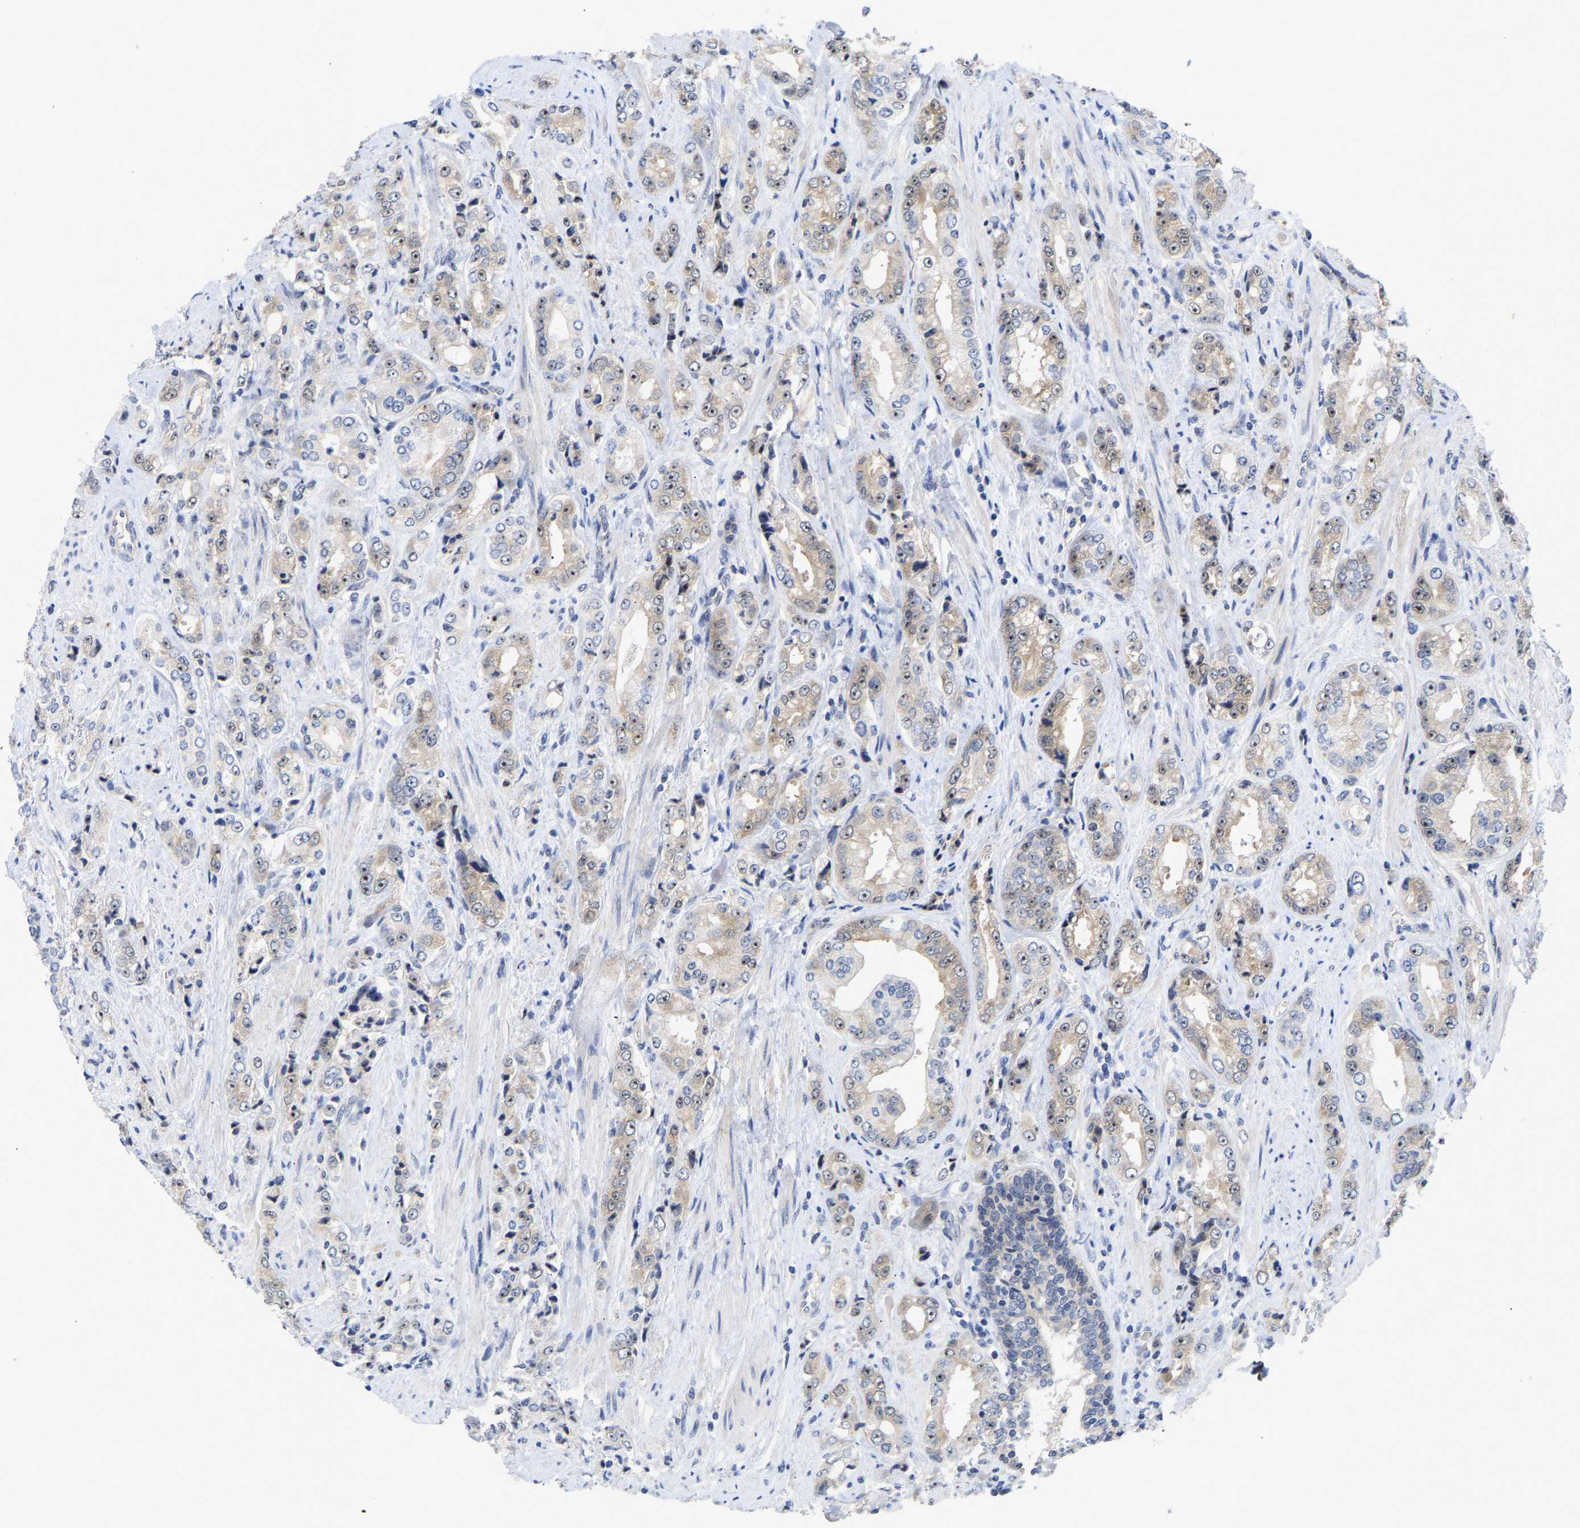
{"staining": {"intensity": "weak", "quantity": "25%-75%", "location": "cytoplasmic/membranous,nuclear"}, "tissue": "prostate cancer", "cell_type": "Tumor cells", "image_type": "cancer", "snomed": [{"axis": "morphology", "description": "Adenocarcinoma, High grade"}, {"axis": "topography", "description": "Prostate"}], "caption": "This photomicrograph exhibits IHC staining of human high-grade adenocarcinoma (prostate), with low weak cytoplasmic/membranous and nuclear positivity in approximately 25%-75% of tumor cells.", "gene": "NLE1", "patient": {"sex": "male", "age": 61}}